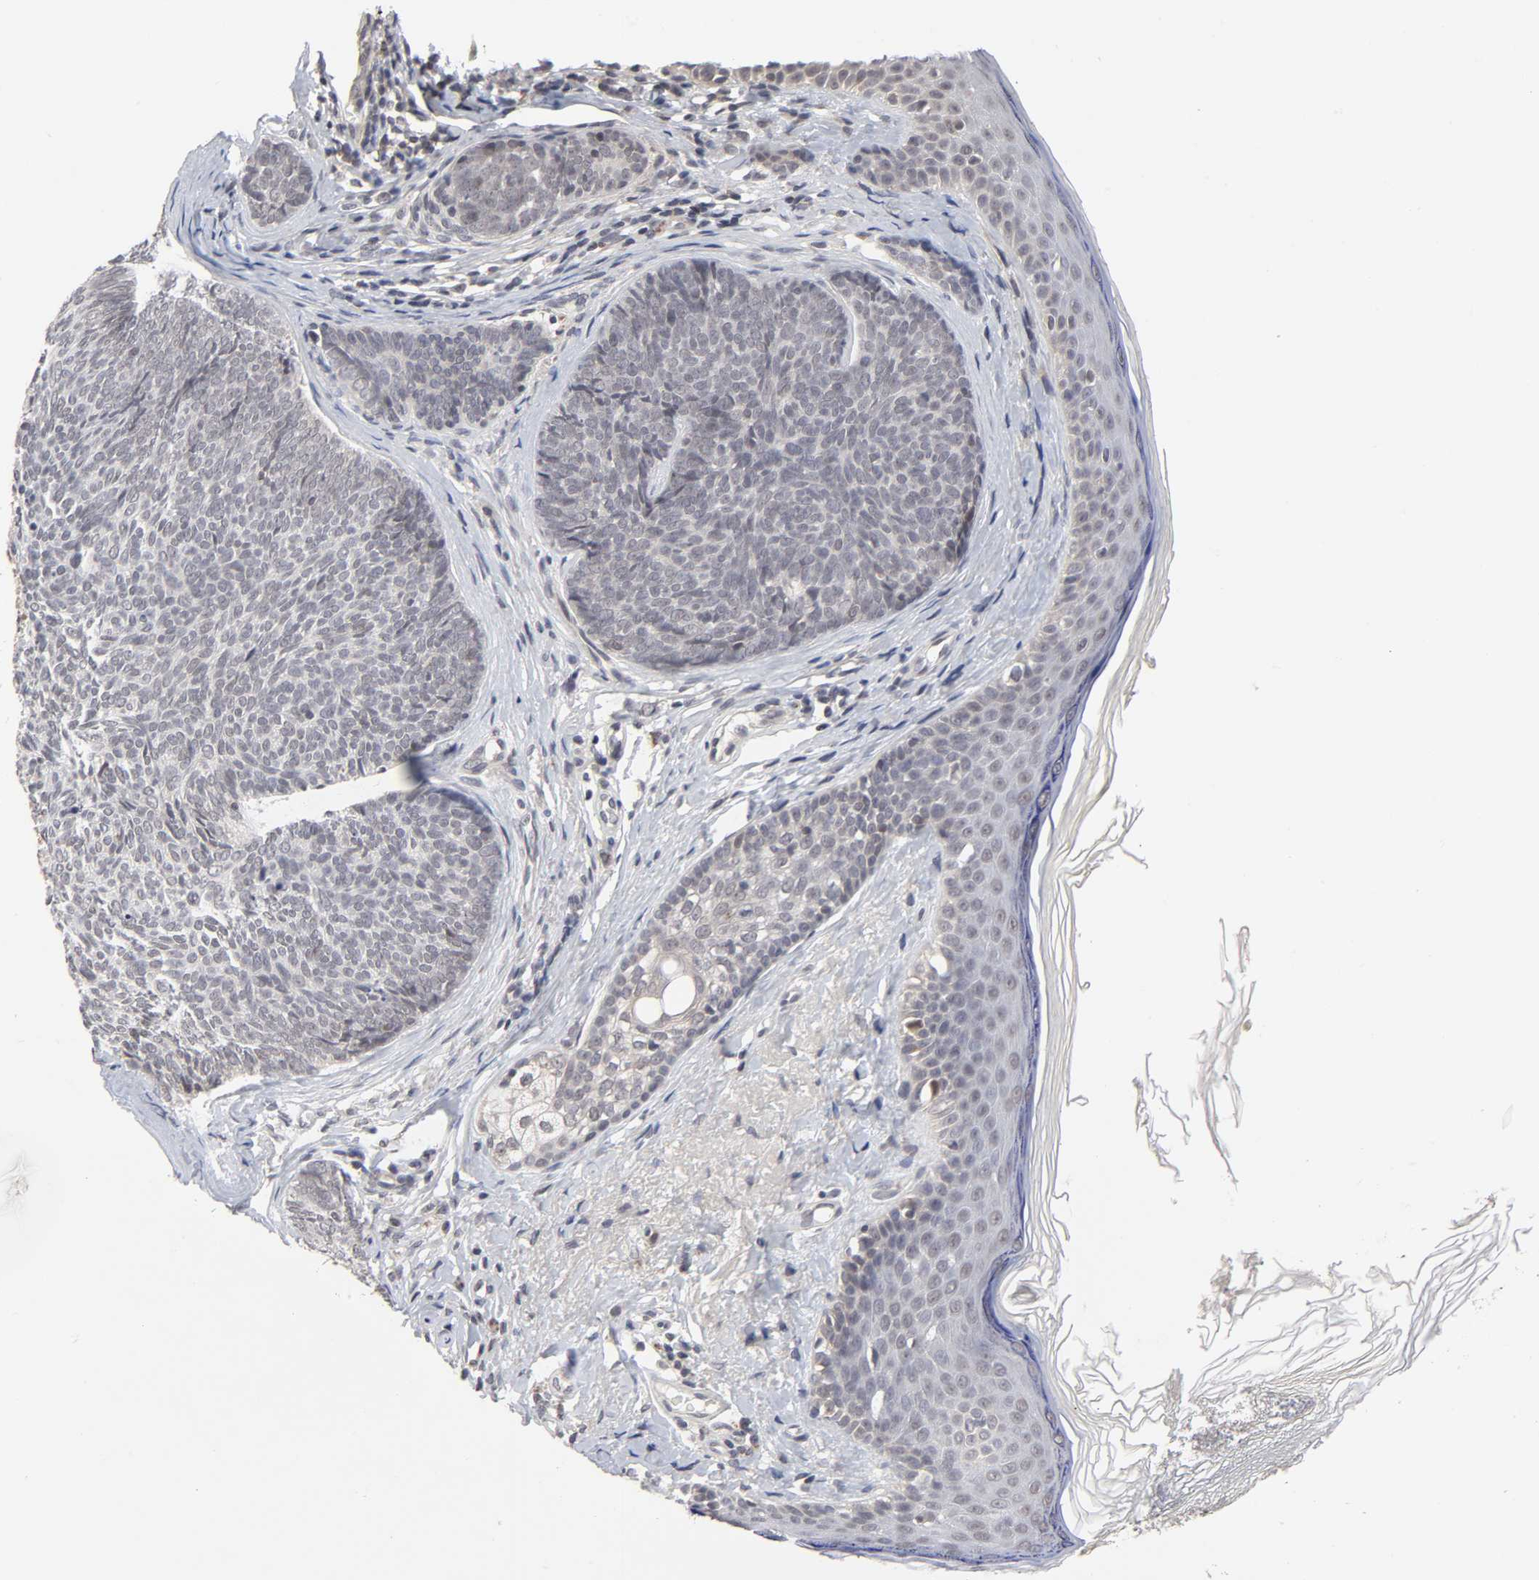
{"staining": {"intensity": "weak", "quantity": "<25%", "location": "cytoplasmic/membranous"}, "tissue": "skin cancer", "cell_type": "Tumor cells", "image_type": "cancer", "snomed": [{"axis": "morphology", "description": "Normal tissue, NOS"}, {"axis": "morphology", "description": "Basal cell carcinoma"}, {"axis": "topography", "description": "Skin"}], "caption": "A high-resolution image shows immunohistochemistry (IHC) staining of skin cancer (basal cell carcinoma), which exhibits no significant expression in tumor cells. (DAB IHC with hematoxylin counter stain).", "gene": "AUH", "patient": {"sex": "female", "age": 69}}